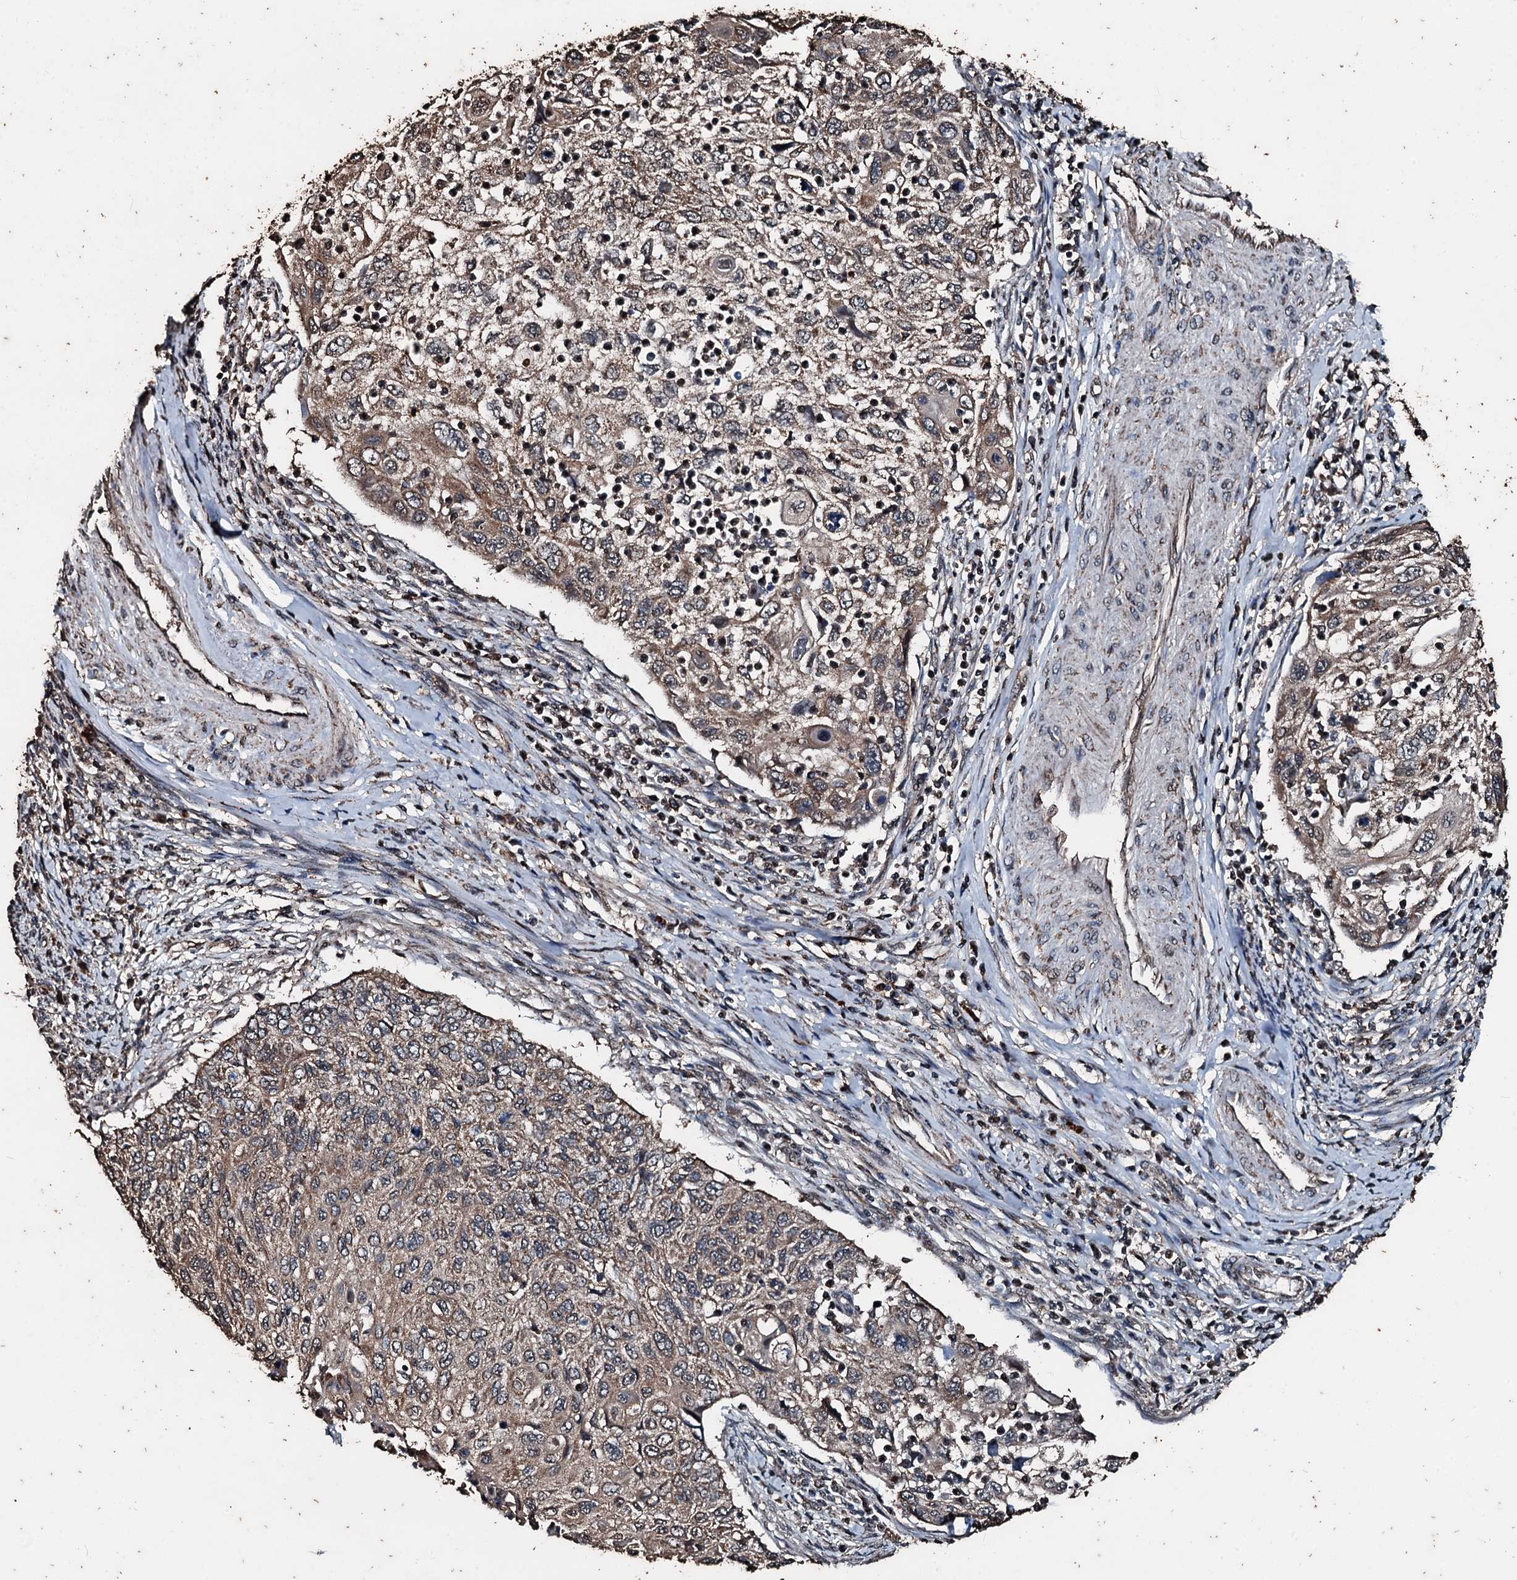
{"staining": {"intensity": "weak", "quantity": ">75%", "location": "cytoplasmic/membranous"}, "tissue": "cervical cancer", "cell_type": "Tumor cells", "image_type": "cancer", "snomed": [{"axis": "morphology", "description": "Squamous cell carcinoma, NOS"}, {"axis": "topography", "description": "Cervix"}], "caption": "This photomicrograph reveals cervical squamous cell carcinoma stained with IHC to label a protein in brown. The cytoplasmic/membranous of tumor cells show weak positivity for the protein. Nuclei are counter-stained blue.", "gene": "FAAP24", "patient": {"sex": "female", "age": 70}}